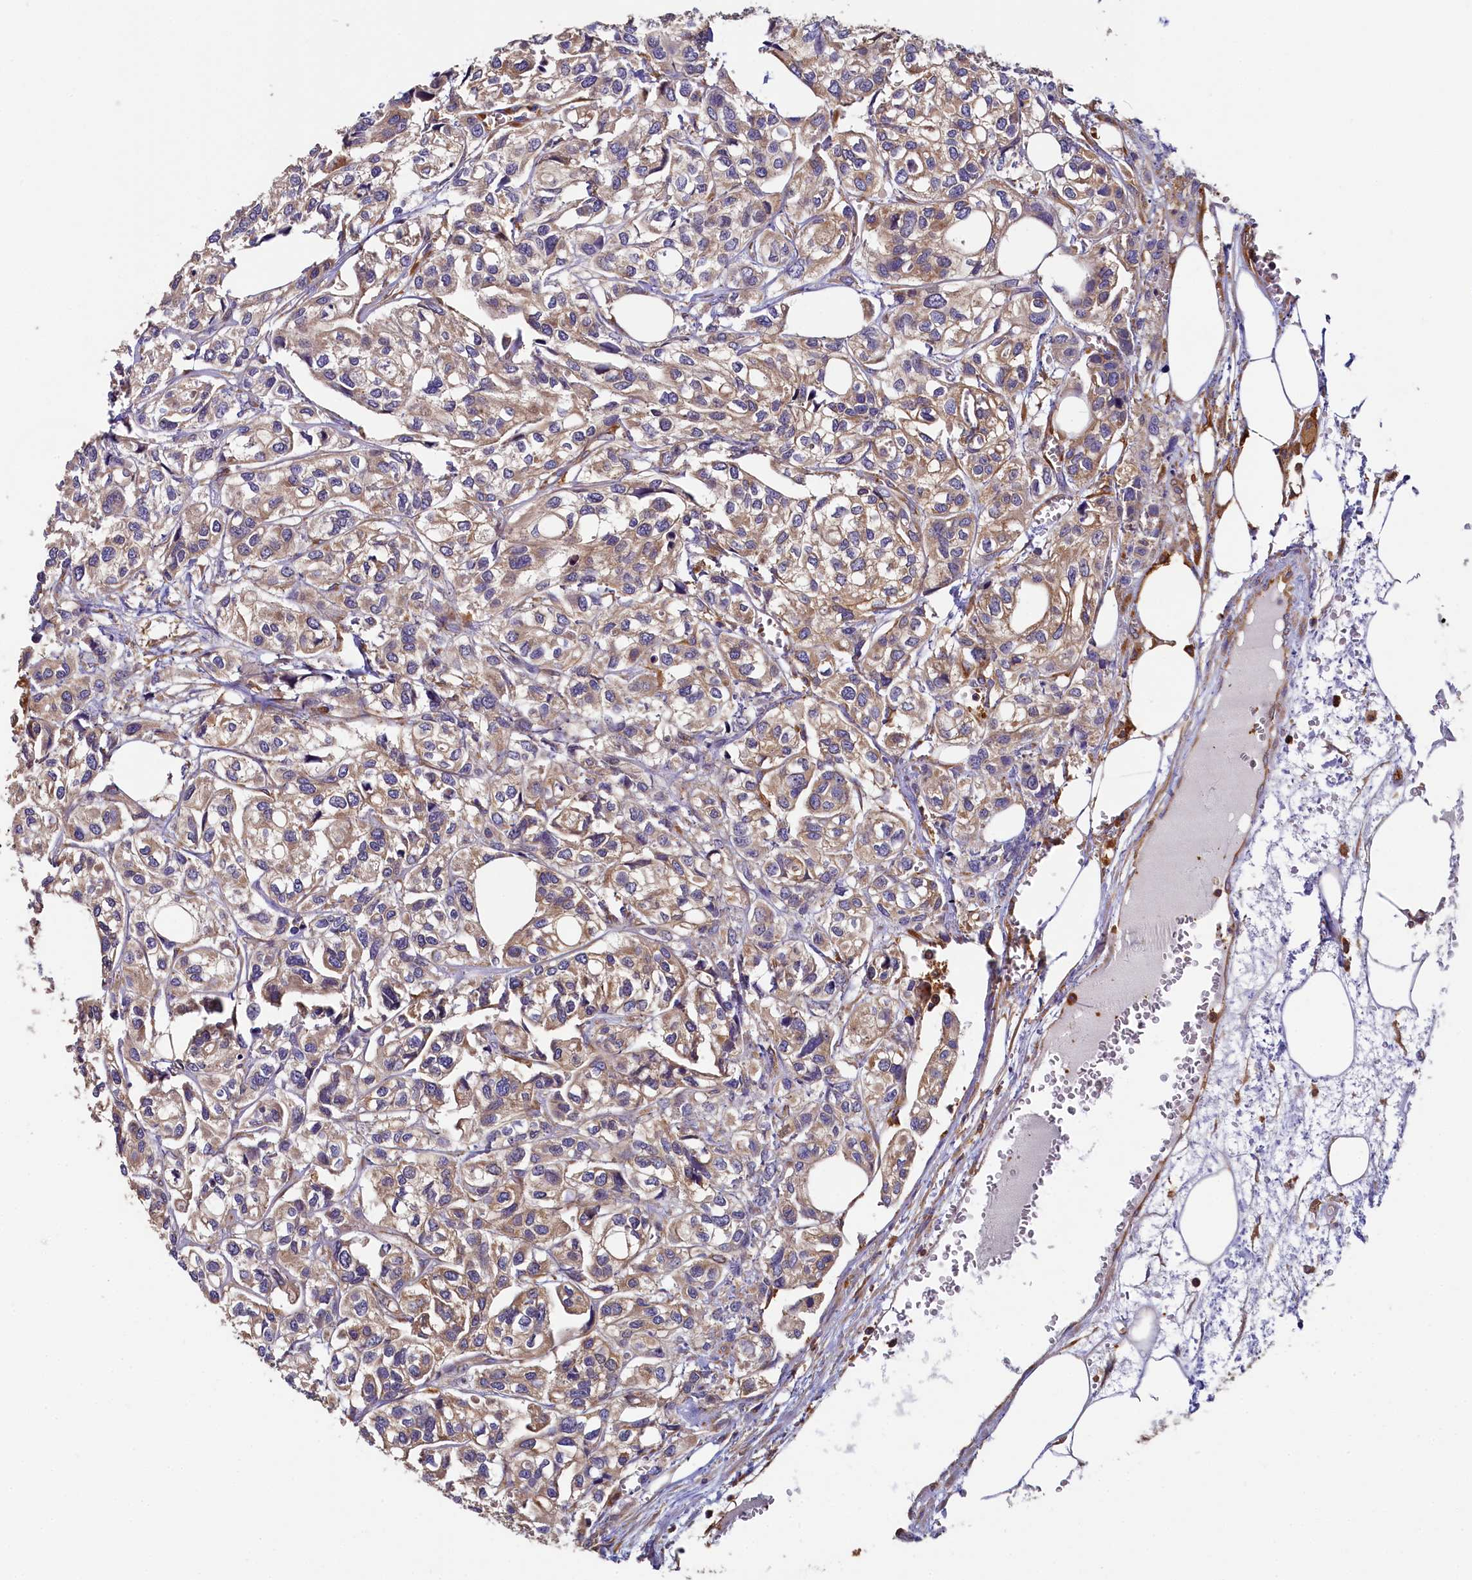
{"staining": {"intensity": "weak", "quantity": ">75%", "location": "cytoplasmic/membranous"}, "tissue": "urothelial cancer", "cell_type": "Tumor cells", "image_type": "cancer", "snomed": [{"axis": "morphology", "description": "Urothelial carcinoma, High grade"}, {"axis": "topography", "description": "Urinary bladder"}], "caption": "About >75% of tumor cells in human urothelial cancer show weak cytoplasmic/membranous protein staining as visualized by brown immunohistochemical staining.", "gene": "PPIP5K1", "patient": {"sex": "male", "age": 67}}